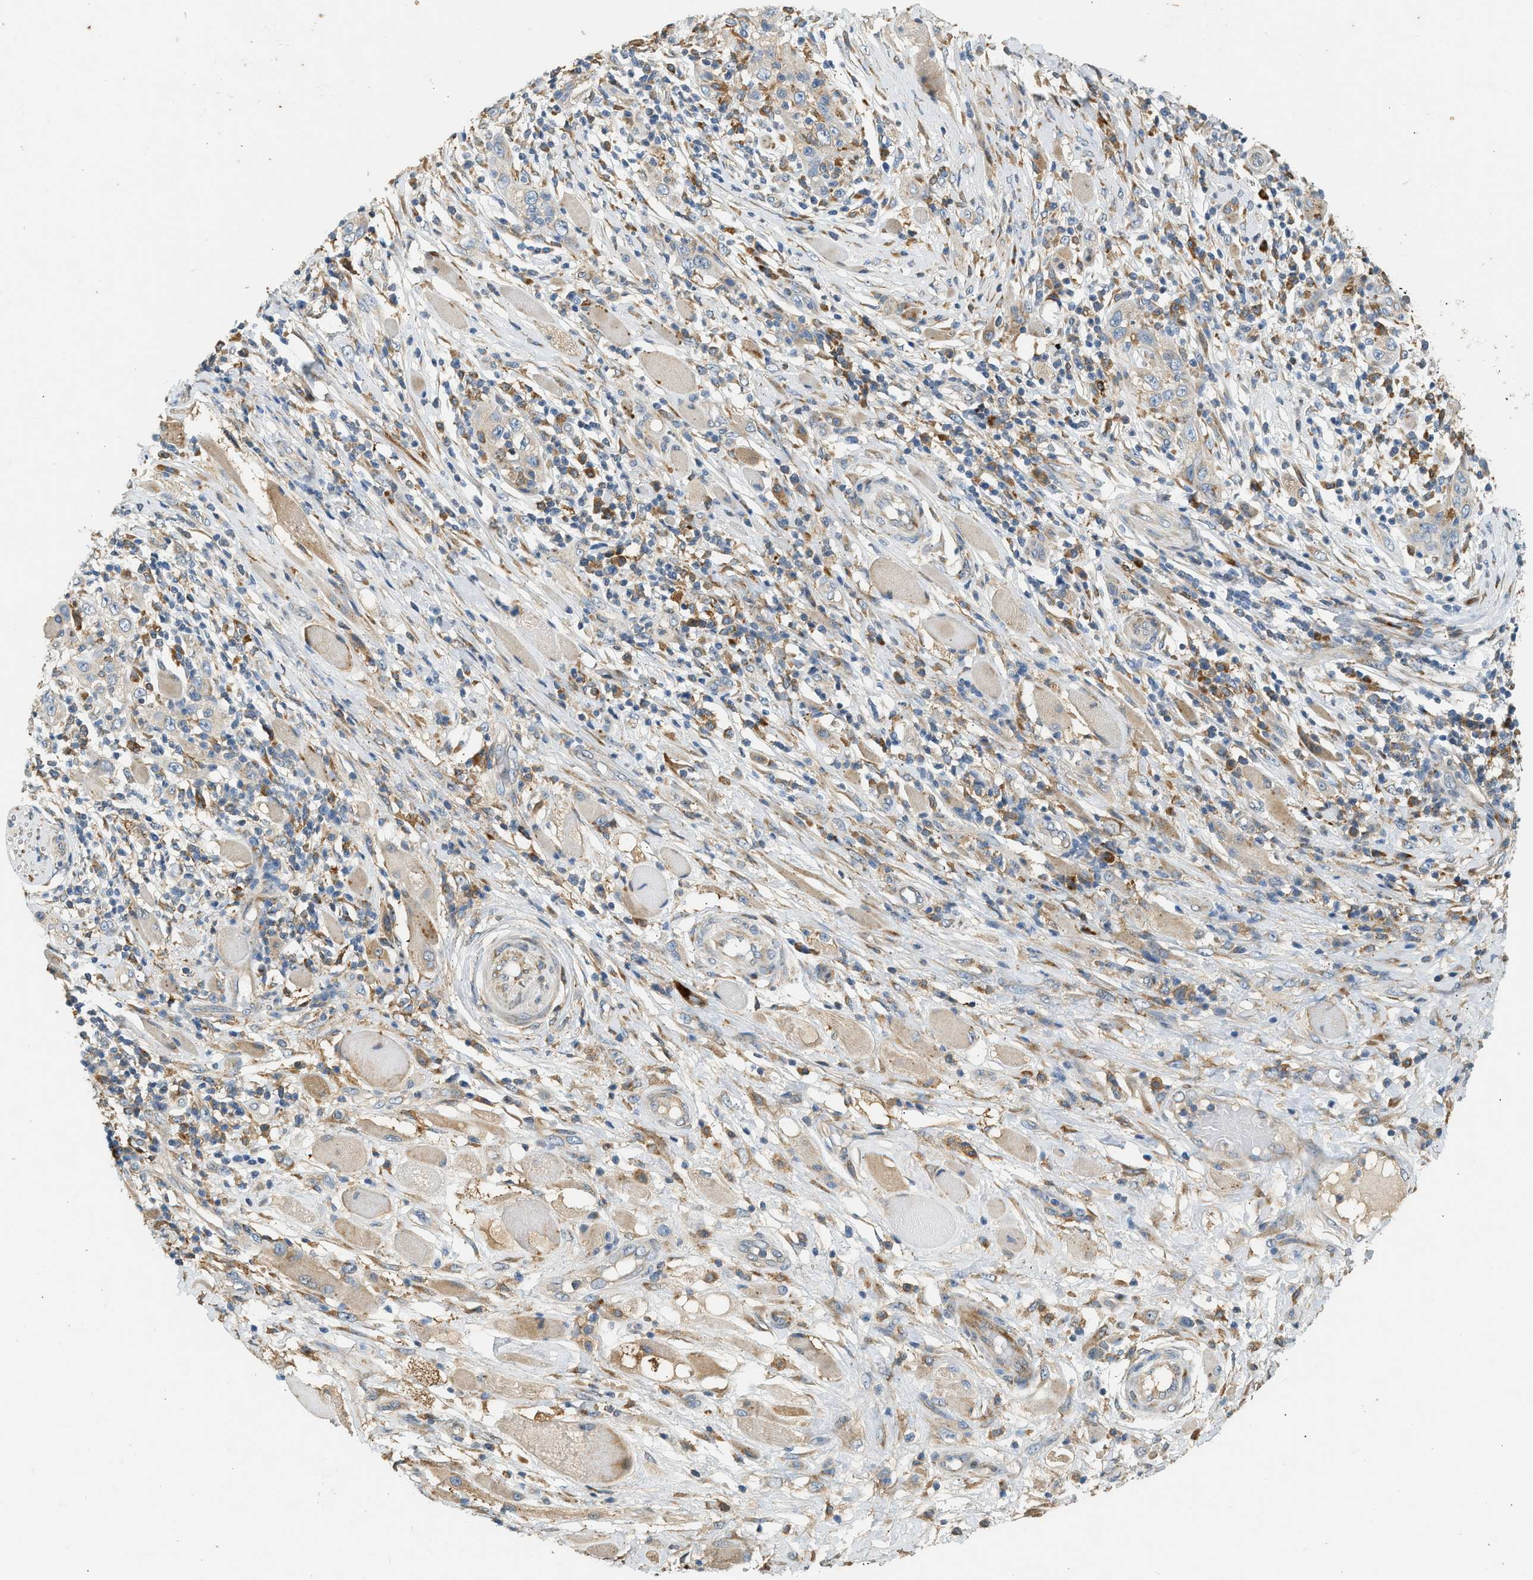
{"staining": {"intensity": "weak", "quantity": "<25%", "location": "cytoplasmic/membranous"}, "tissue": "skin cancer", "cell_type": "Tumor cells", "image_type": "cancer", "snomed": [{"axis": "morphology", "description": "Squamous cell carcinoma, NOS"}, {"axis": "topography", "description": "Skin"}], "caption": "Micrograph shows no protein staining in tumor cells of skin squamous cell carcinoma tissue. The staining is performed using DAB brown chromogen with nuclei counter-stained in using hematoxylin.", "gene": "CTSB", "patient": {"sex": "female", "age": 88}}